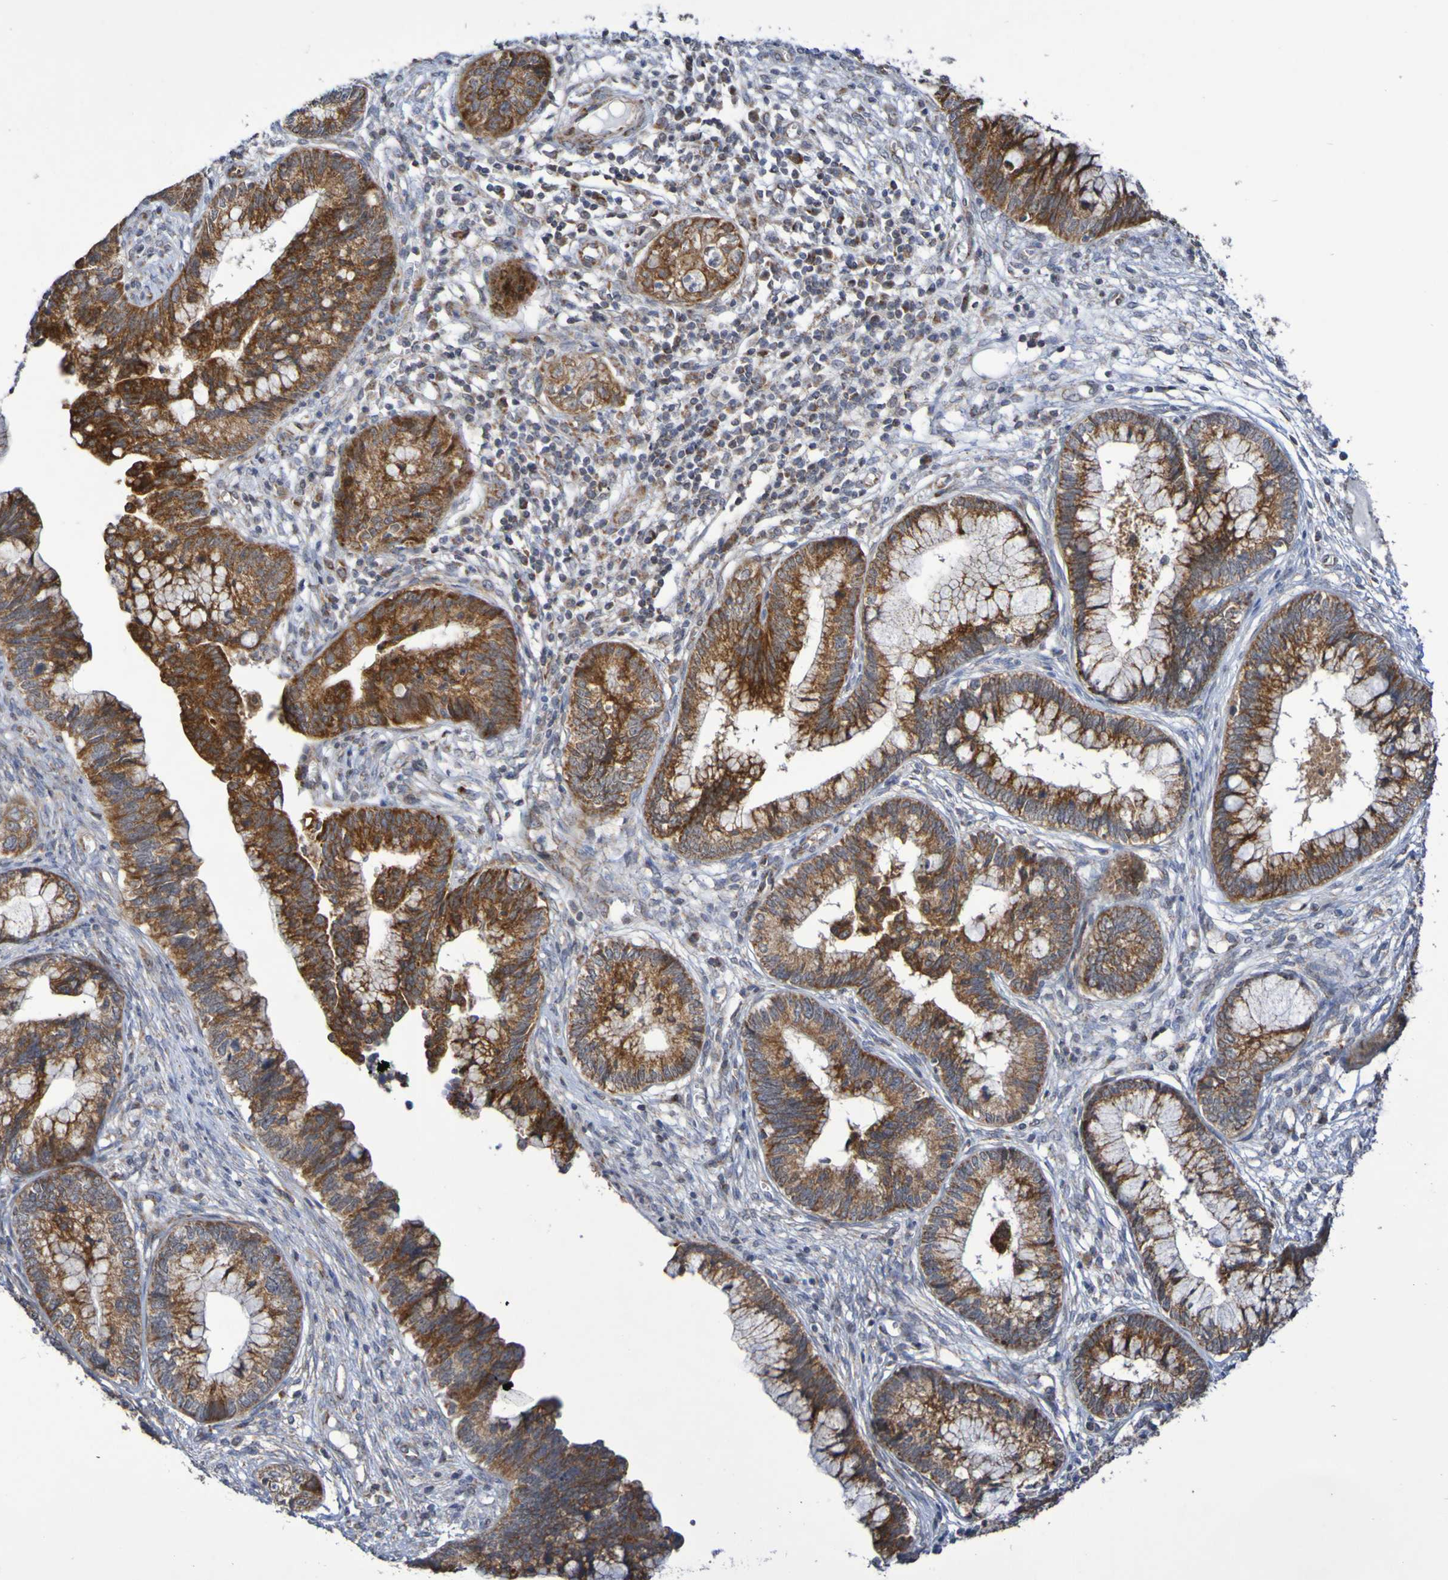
{"staining": {"intensity": "strong", "quantity": ">75%", "location": "cytoplasmic/membranous"}, "tissue": "cervical cancer", "cell_type": "Tumor cells", "image_type": "cancer", "snomed": [{"axis": "morphology", "description": "Adenocarcinoma, NOS"}, {"axis": "topography", "description": "Cervix"}], "caption": "Protein staining of cervical adenocarcinoma tissue shows strong cytoplasmic/membranous staining in approximately >75% of tumor cells. (Stains: DAB in brown, nuclei in blue, Microscopy: brightfield microscopy at high magnification).", "gene": "DVL1", "patient": {"sex": "female", "age": 44}}